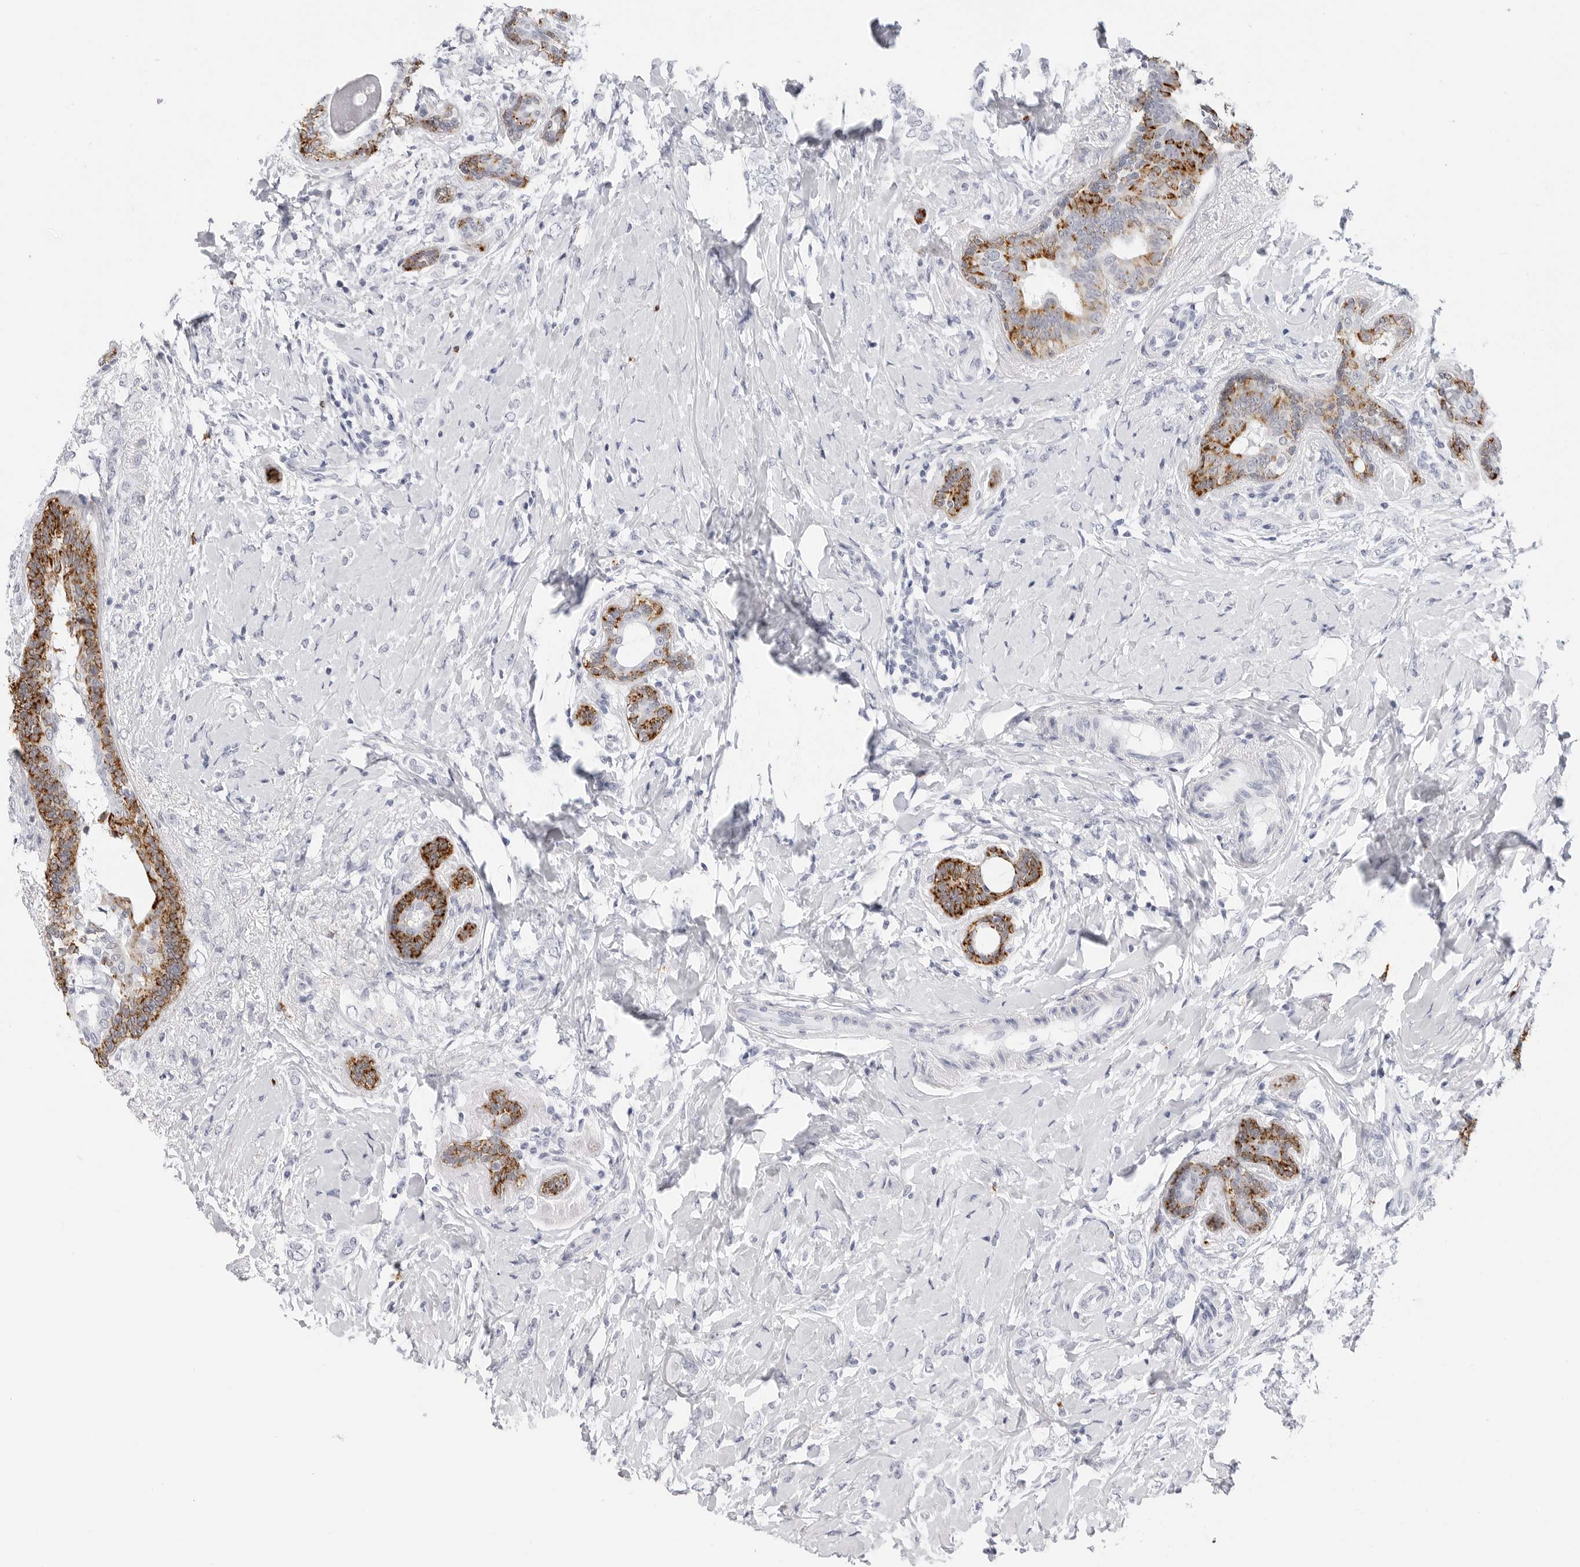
{"staining": {"intensity": "negative", "quantity": "none", "location": "none"}, "tissue": "breast cancer", "cell_type": "Tumor cells", "image_type": "cancer", "snomed": [{"axis": "morphology", "description": "Normal tissue, NOS"}, {"axis": "morphology", "description": "Lobular carcinoma"}, {"axis": "topography", "description": "Breast"}], "caption": "Immunohistochemistry (IHC) histopathology image of breast cancer stained for a protein (brown), which reveals no expression in tumor cells.", "gene": "HSPB7", "patient": {"sex": "female", "age": 47}}